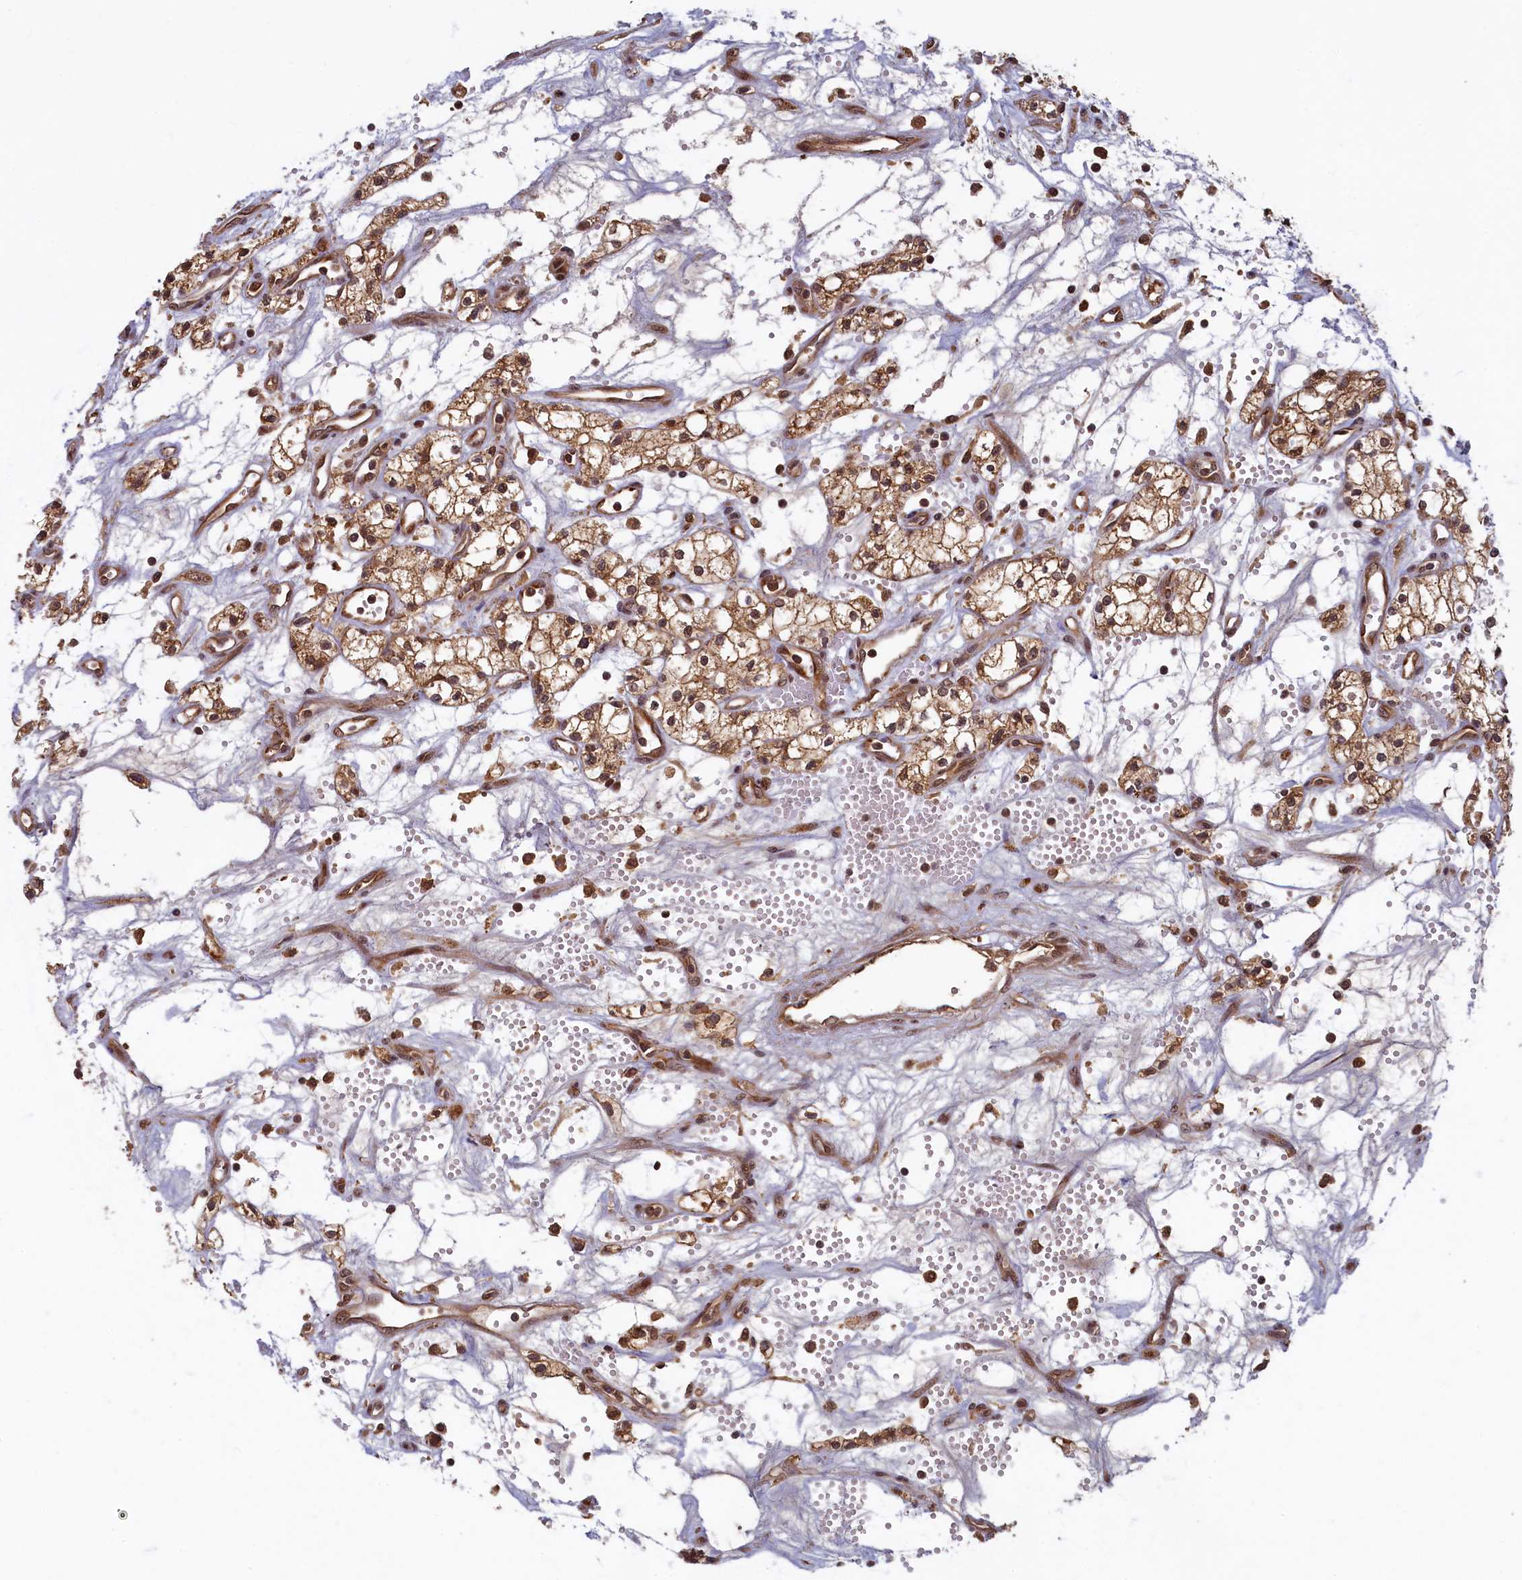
{"staining": {"intensity": "moderate", "quantity": ">75%", "location": "cytoplasmic/membranous,nuclear"}, "tissue": "renal cancer", "cell_type": "Tumor cells", "image_type": "cancer", "snomed": [{"axis": "morphology", "description": "Adenocarcinoma, NOS"}, {"axis": "topography", "description": "Kidney"}], "caption": "Human adenocarcinoma (renal) stained with a protein marker shows moderate staining in tumor cells.", "gene": "BRCA1", "patient": {"sex": "male", "age": 59}}